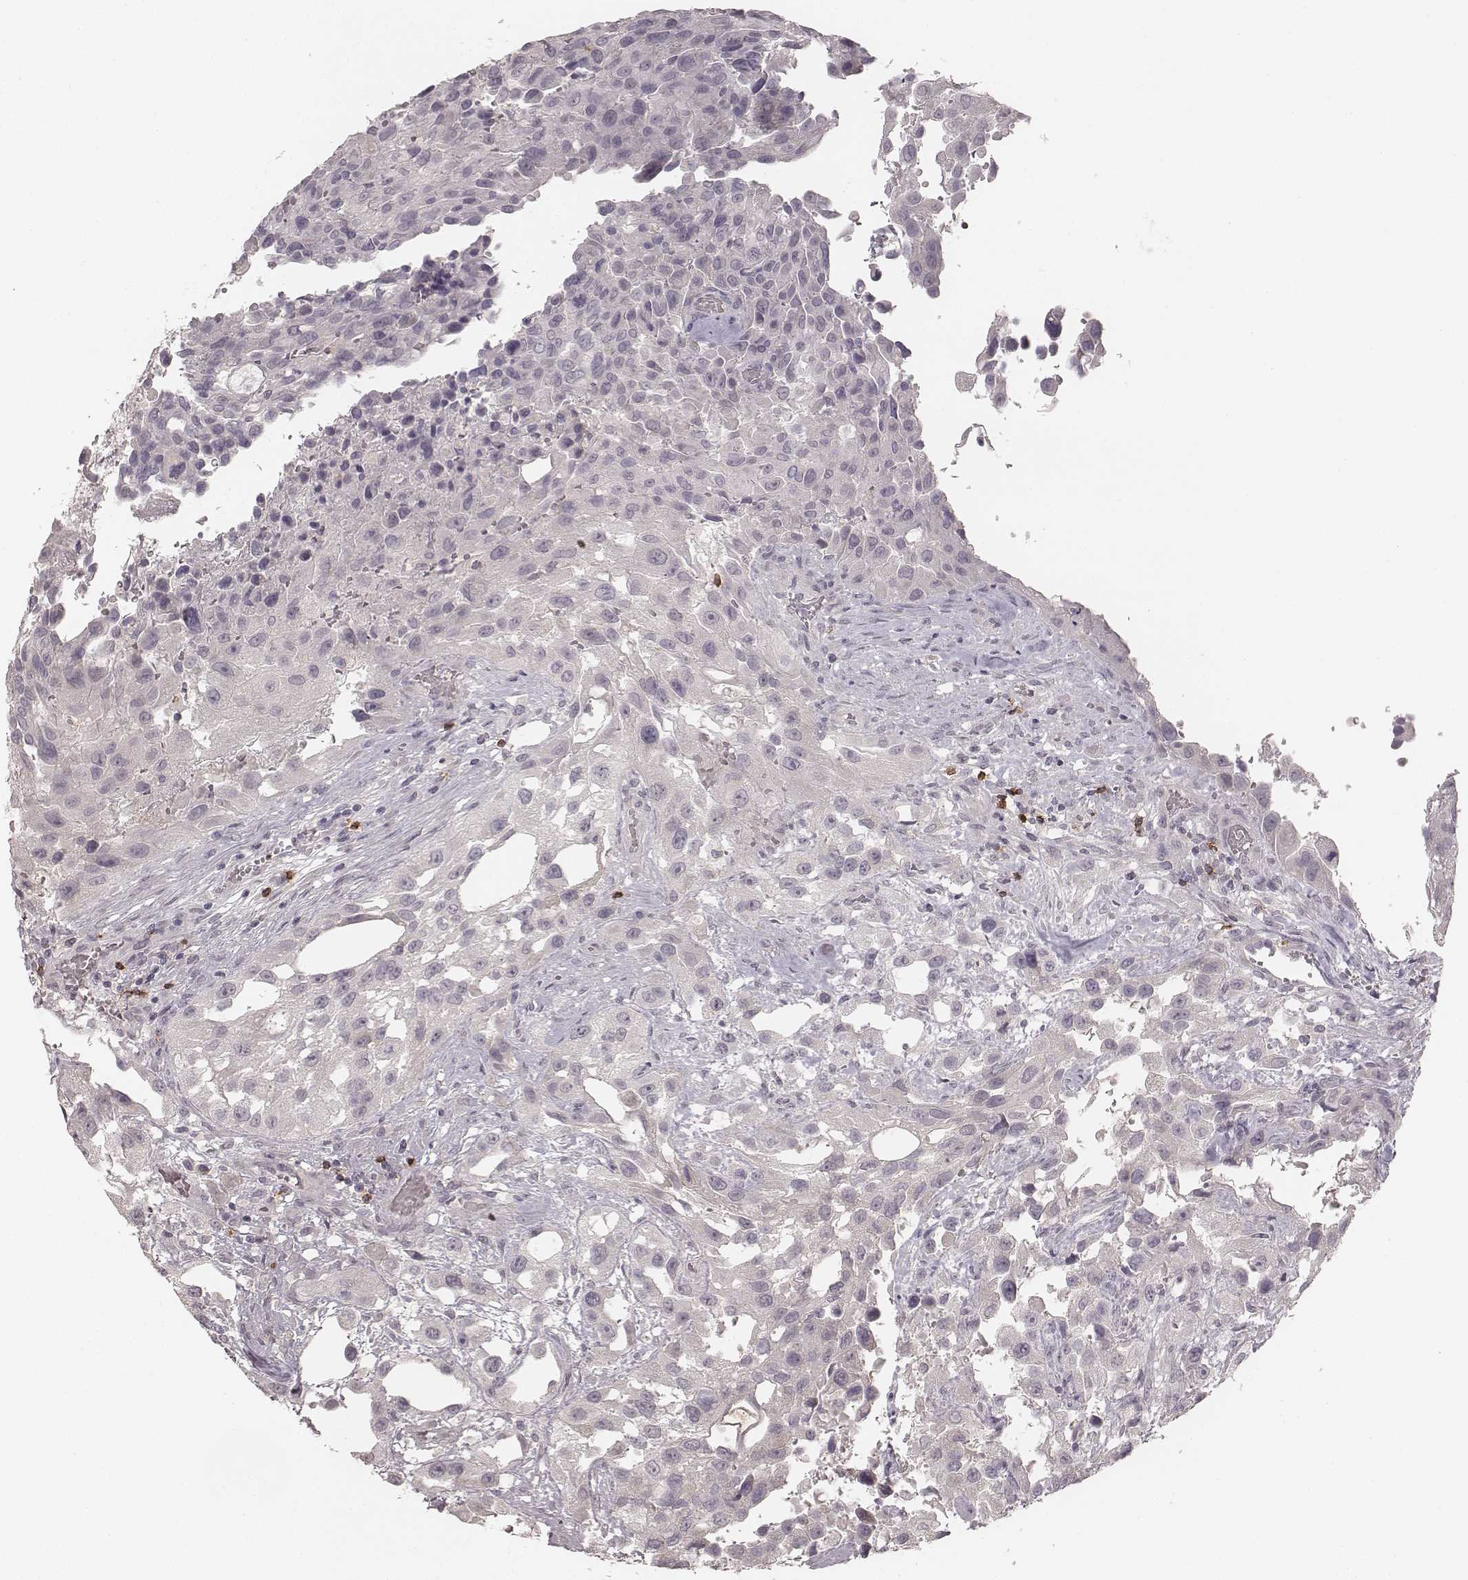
{"staining": {"intensity": "negative", "quantity": "none", "location": "none"}, "tissue": "urothelial cancer", "cell_type": "Tumor cells", "image_type": "cancer", "snomed": [{"axis": "morphology", "description": "Urothelial carcinoma, High grade"}, {"axis": "topography", "description": "Urinary bladder"}], "caption": "IHC of high-grade urothelial carcinoma shows no staining in tumor cells. The staining is performed using DAB brown chromogen with nuclei counter-stained in using hematoxylin.", "gene": "CD8A", "patient": {"sex": "male", "age": 79}}